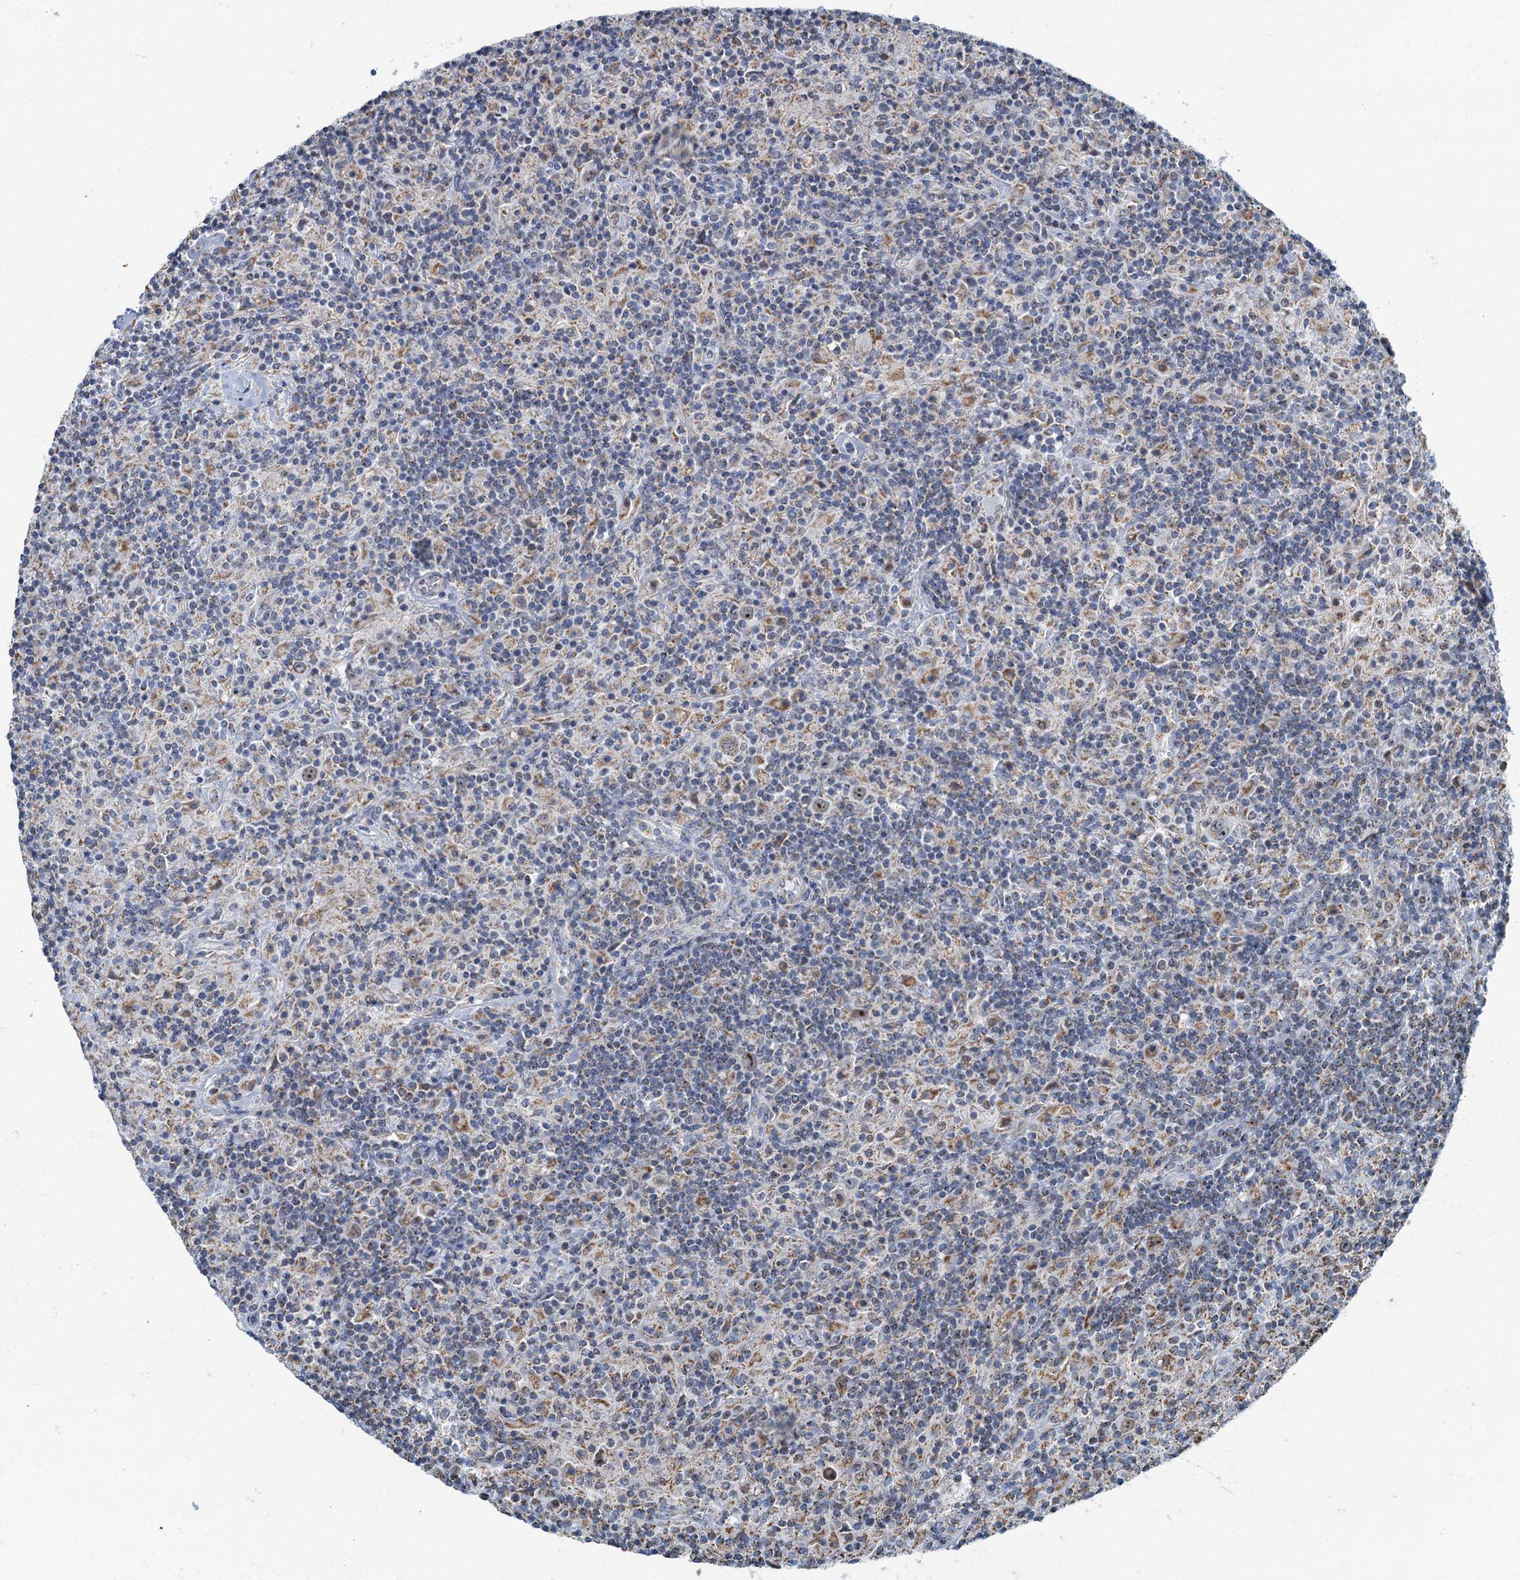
{"staining": {"intensity": "weak", "quantity": "25%-75%", "location": "nuclear"}, "tissue": "lymphoma", "cell_type": "Tumor cells", "image_type": "cancer", "snomed": [{"axis": "morphology", "description": "Hodgkin's disease, NOS"}, {"axis": "topography", "description": "Lymph node"}], "caption": "A high-resolution photomicrograph shows immunohistochemistry (IHC) staining of Hodgkin's disease, which reveals weak nuclear expression in approximately 25%-75% of tumor cells.", "gene": "RAD9B", "patient": {"sex": "male", "age": 70}}